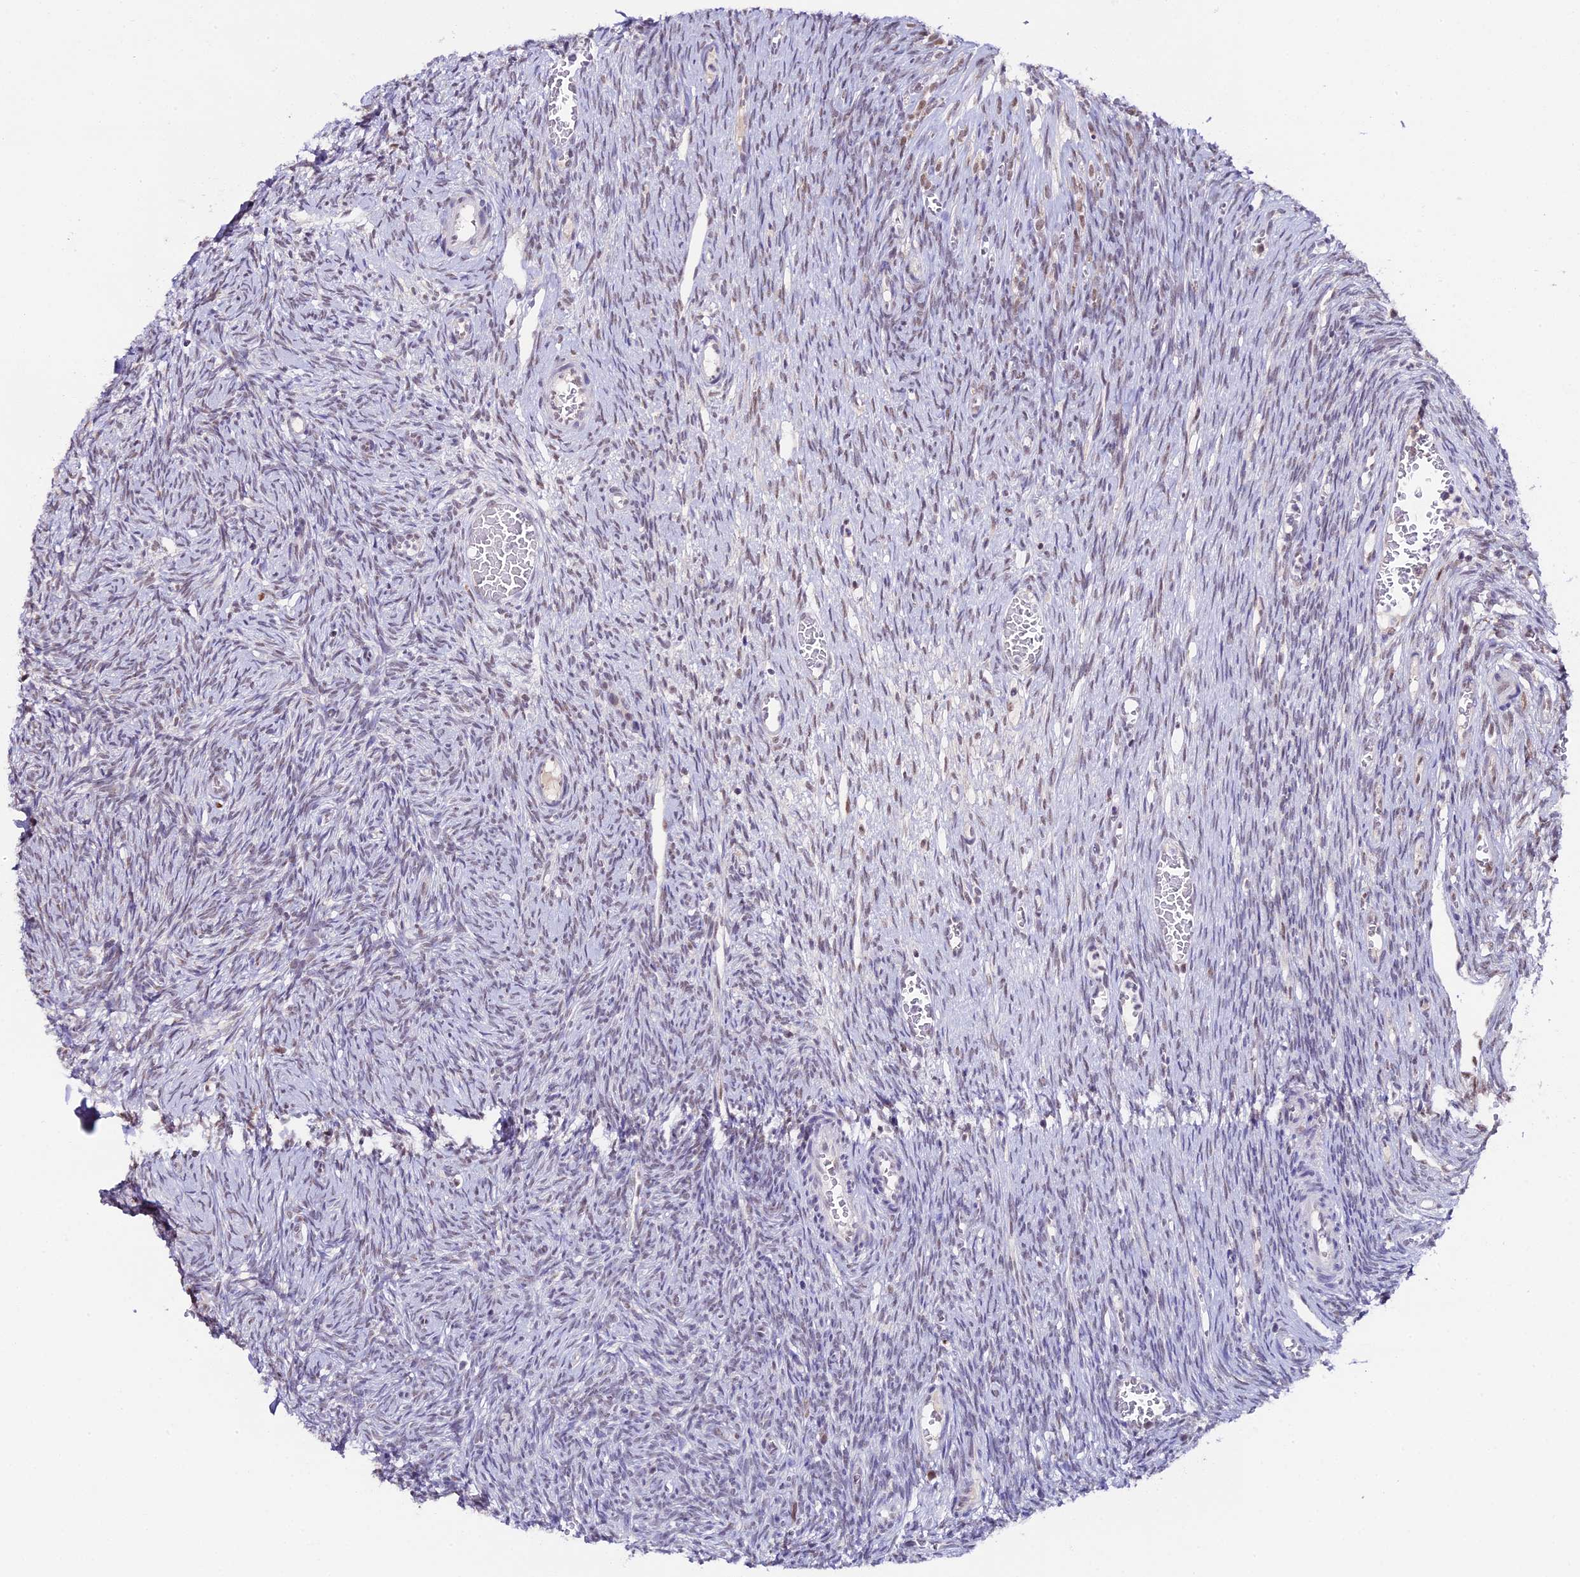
{"staining": {"intensity": "weak", "quantity": "<25%", "location": "nuclear"}, "tissue": "ovary", "cell_type": "Ovarian stroma cells", "image_type": "normal", "snomed": [{"axis": "morphology", "description": "Normal tissue, NOS"}, {"axis": "topography", "description": "Ovary"}], "caption": "This is a micrograph of IHC staining of unremarkable ovary, which shows no staining in ovarian stroma cells.", "gene": "NCBP1", "patient": {"sex": "female", "age": 44}}